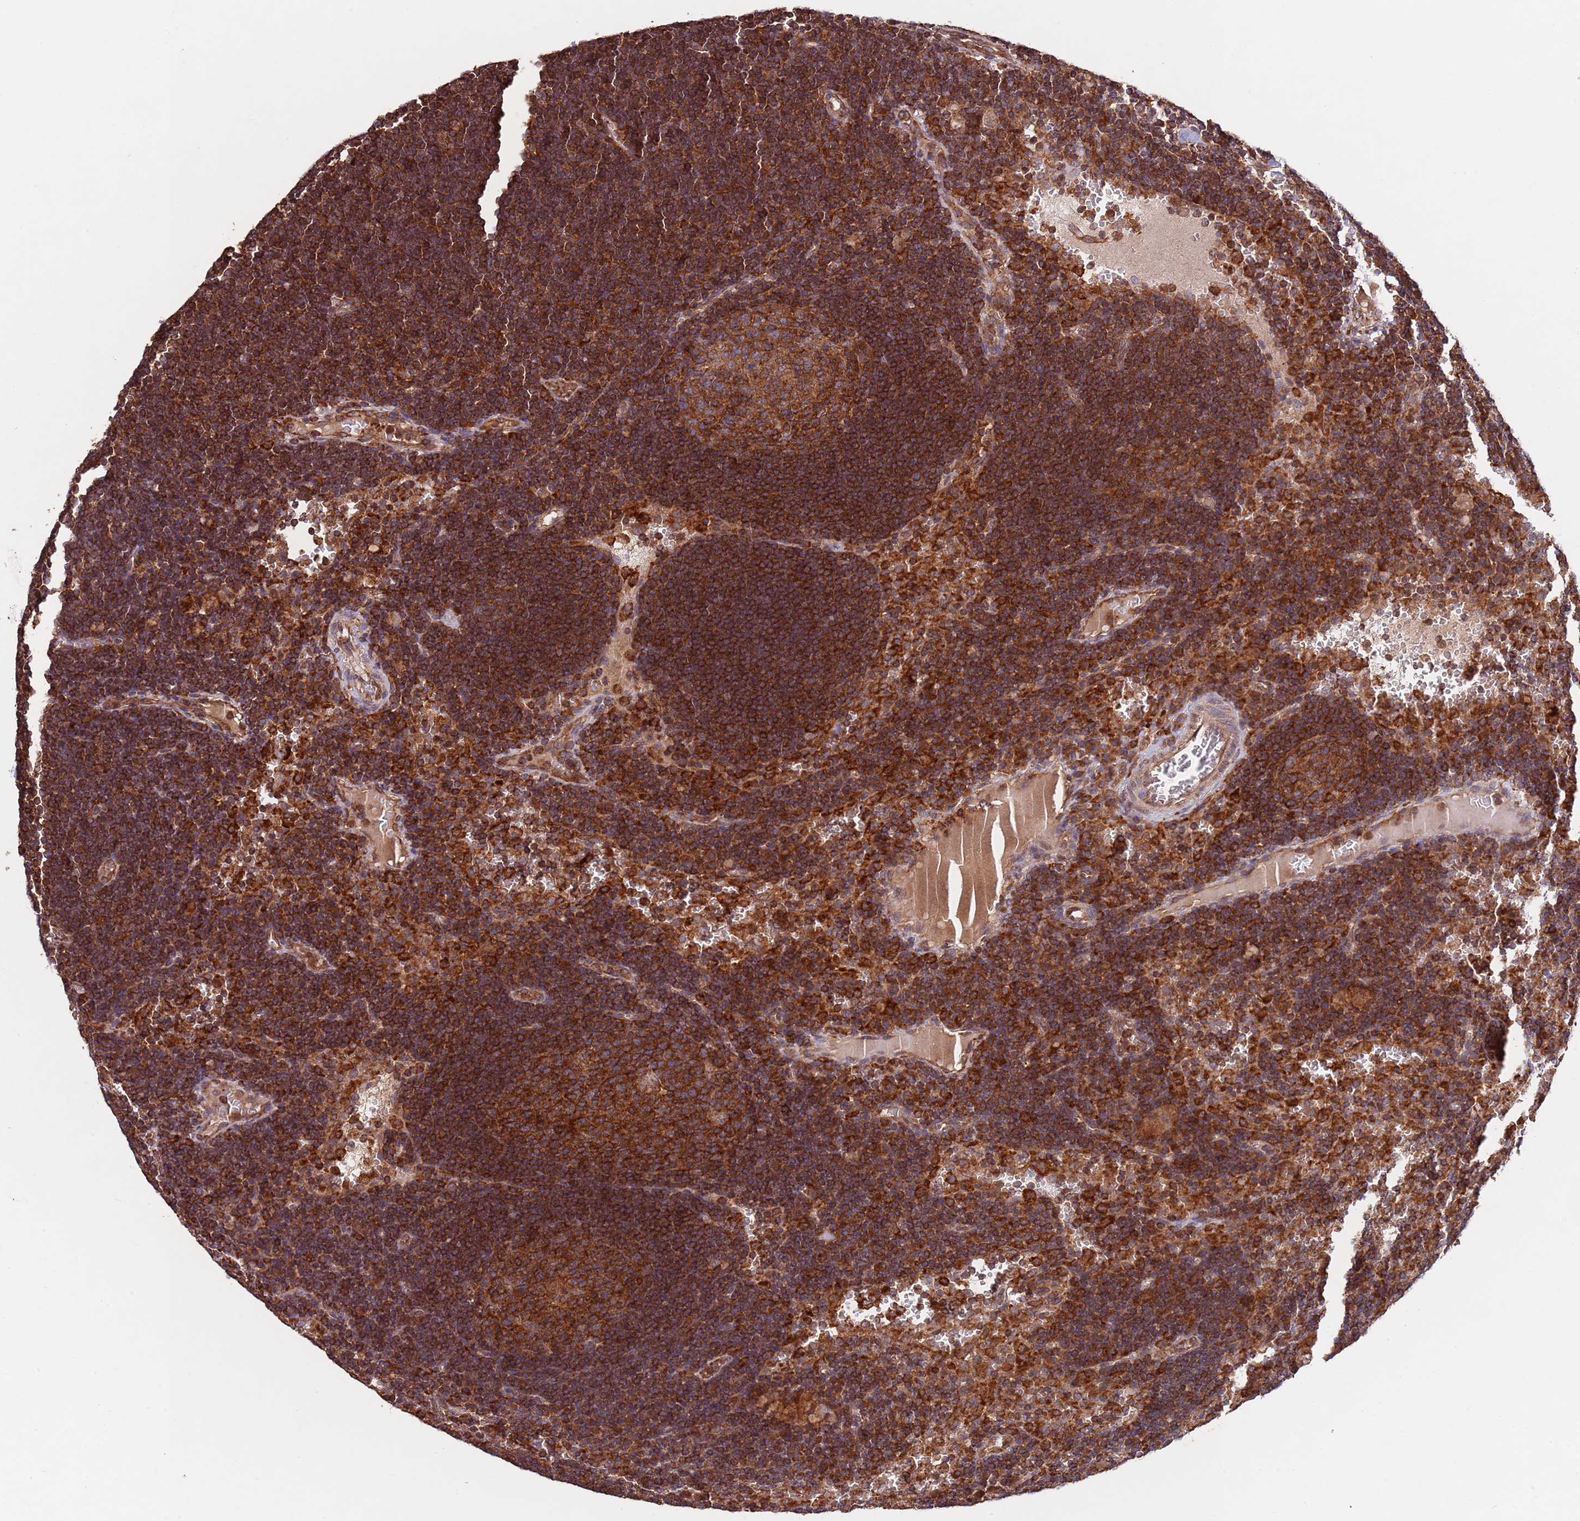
{"staining": {"intensity": "strong", "quantity": ">75%", "location": "cytoplasmic/membranous"}, "tissue": "lymph node", "cell_type": "Germinal center cells", "image_type": "normal", "snomed": [{"axis": "morphology", "description": "Normal tissue, NOS"}, {"axis": "topography", "description": "Lymph node"}], "caption": "Immunohistochemical staining of benign human lymph node reveals strong cytoplasmic/membranous protein staining in about >75% of germinal center cells. The protein of interest is shown in brown color, while the nuclei are stained blue.", "gene": "RNF19B", "patient": {"sex": "male", "age": 62}}